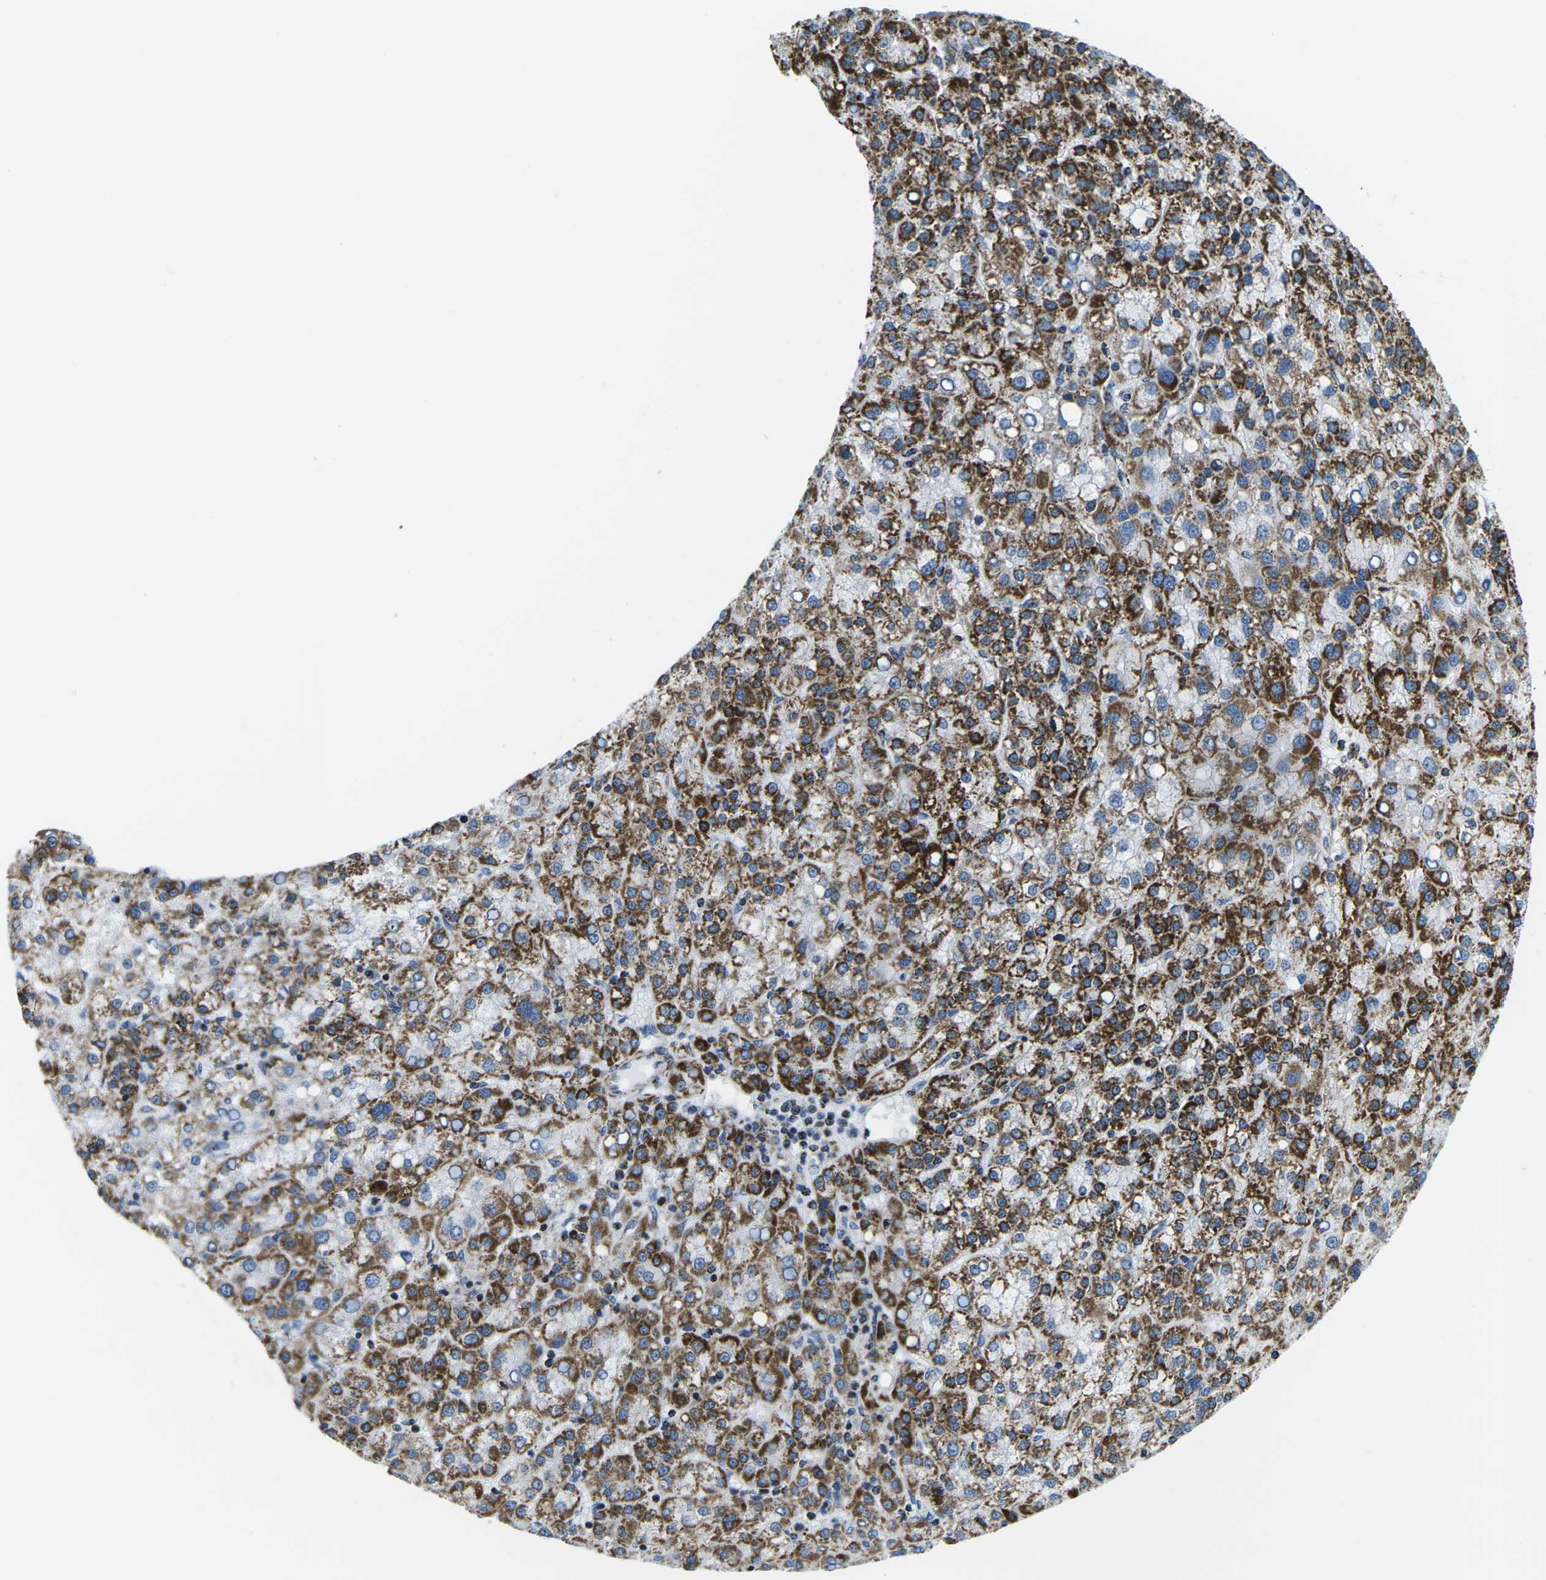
{"staining": {"intensity": "strong", "quantity": ">75%", "location": "cytoplasmic/membranous"}, "tissue": "liver cancer", "cell_type": "Tumor cells", "image_type": "cancer", "snomed": [{"axis": "morphology", "description": "Carcinoma, Hepatocellular, NOS"}, {"axis": "topography", "description": "Liver"}], "caption": "Immunohistochemical staining of human hepatocellular carcinoma (liver) demonstrates high levels of strong cytoplasmic/membranous protein staining in approximately >75% of tumor cells.", "gene": "COX6C", "patient": {"sex": "female", "age": 58}}